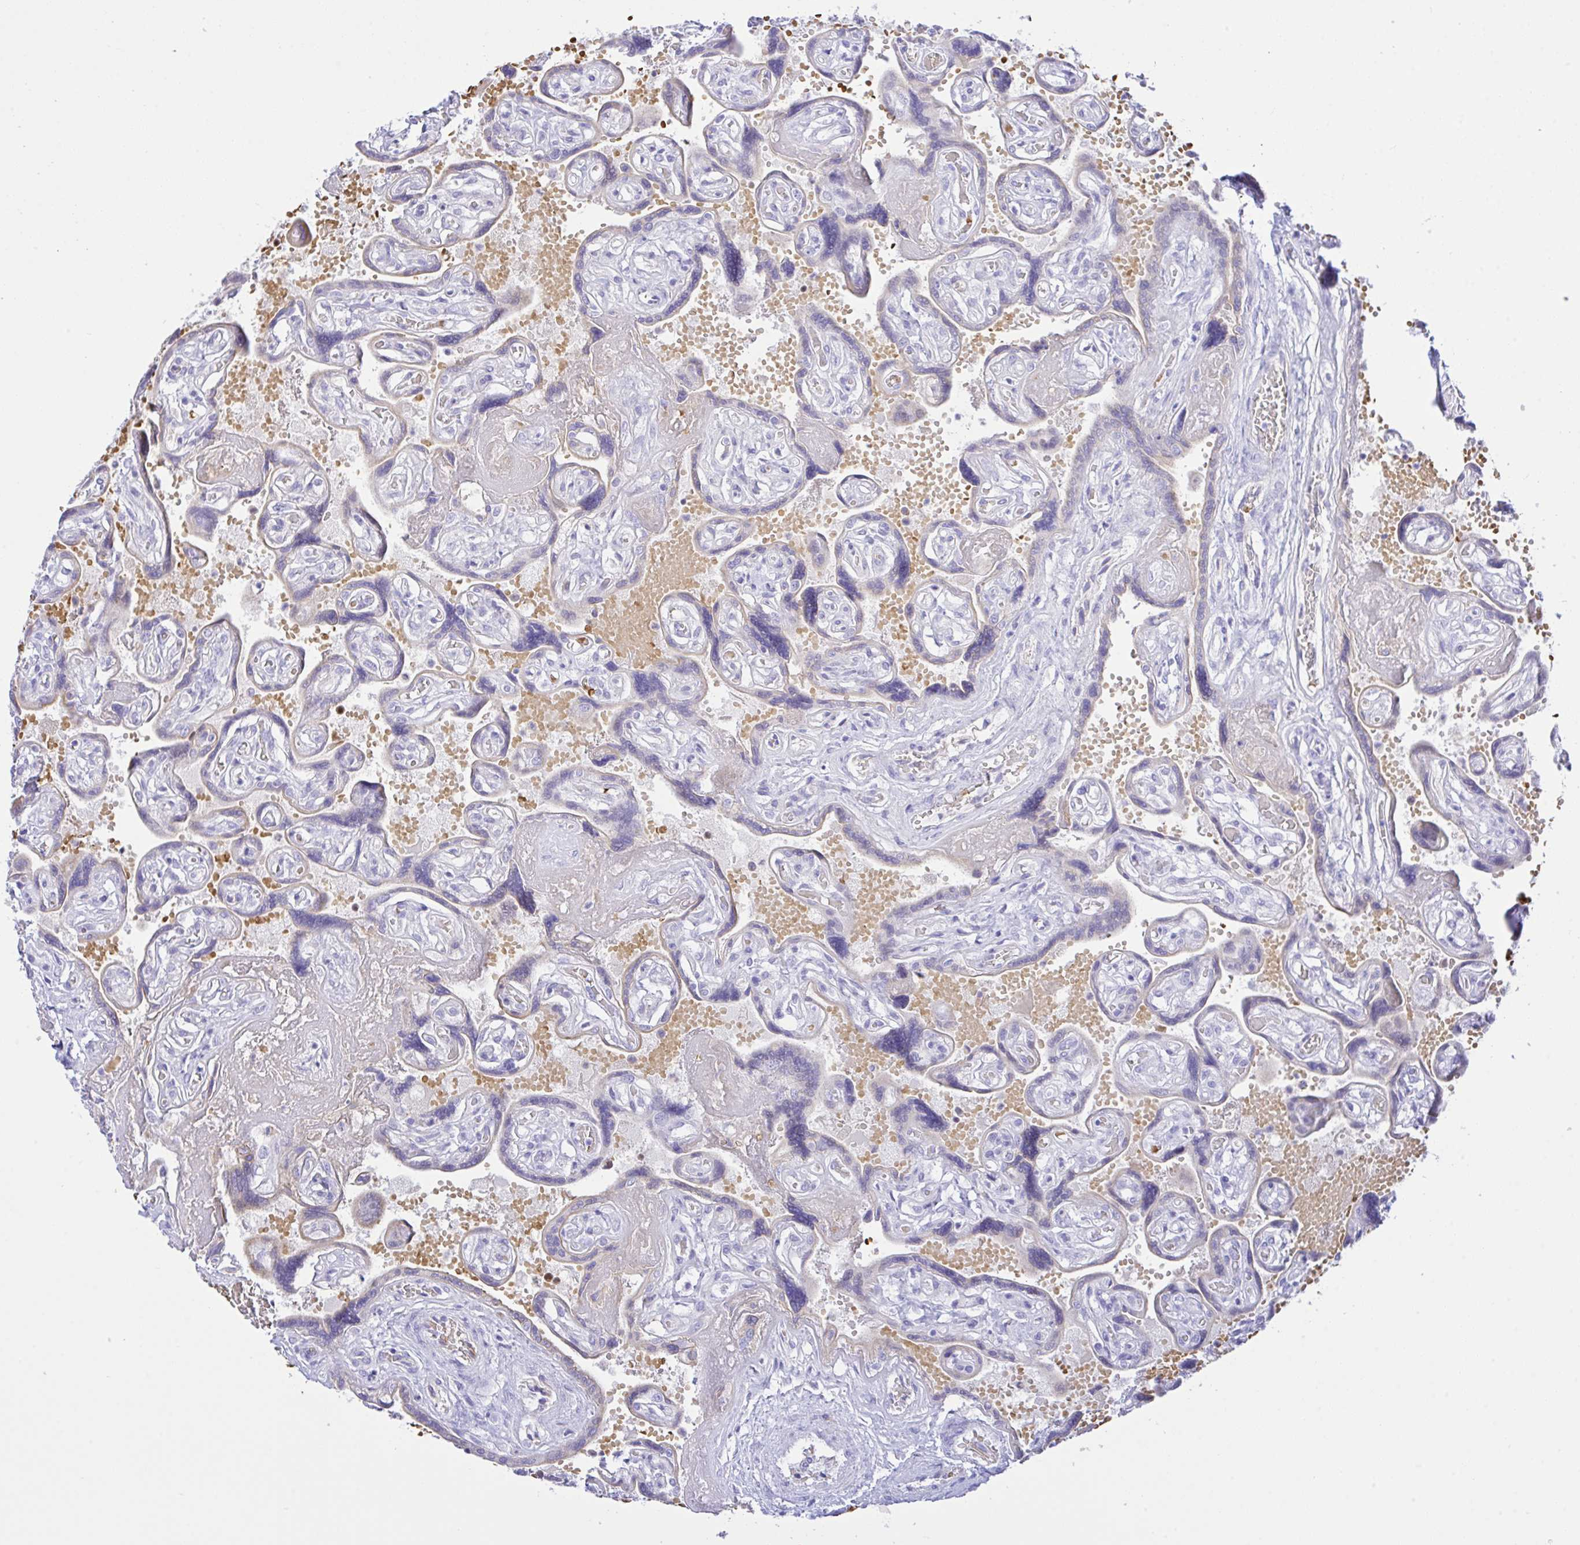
{"staining": {"intensity": "negative", "quantity": "none", "location": "none"}, "tissue": "placenta", "cell_type": "Trophoblastic cells", "image_type": "normal", "snomed": [{"axis": "morphology", "description": "Normal tissue, NOS"}, {"axis": "topography", "description": "Placenta"}], "caption": "This is an immunohistochemistry (IHC) image of normal human placenta. There is no staining in trophoblastic cells.", "gene": "ZNF221", "patient": {"sex": "female", "age": 32}}